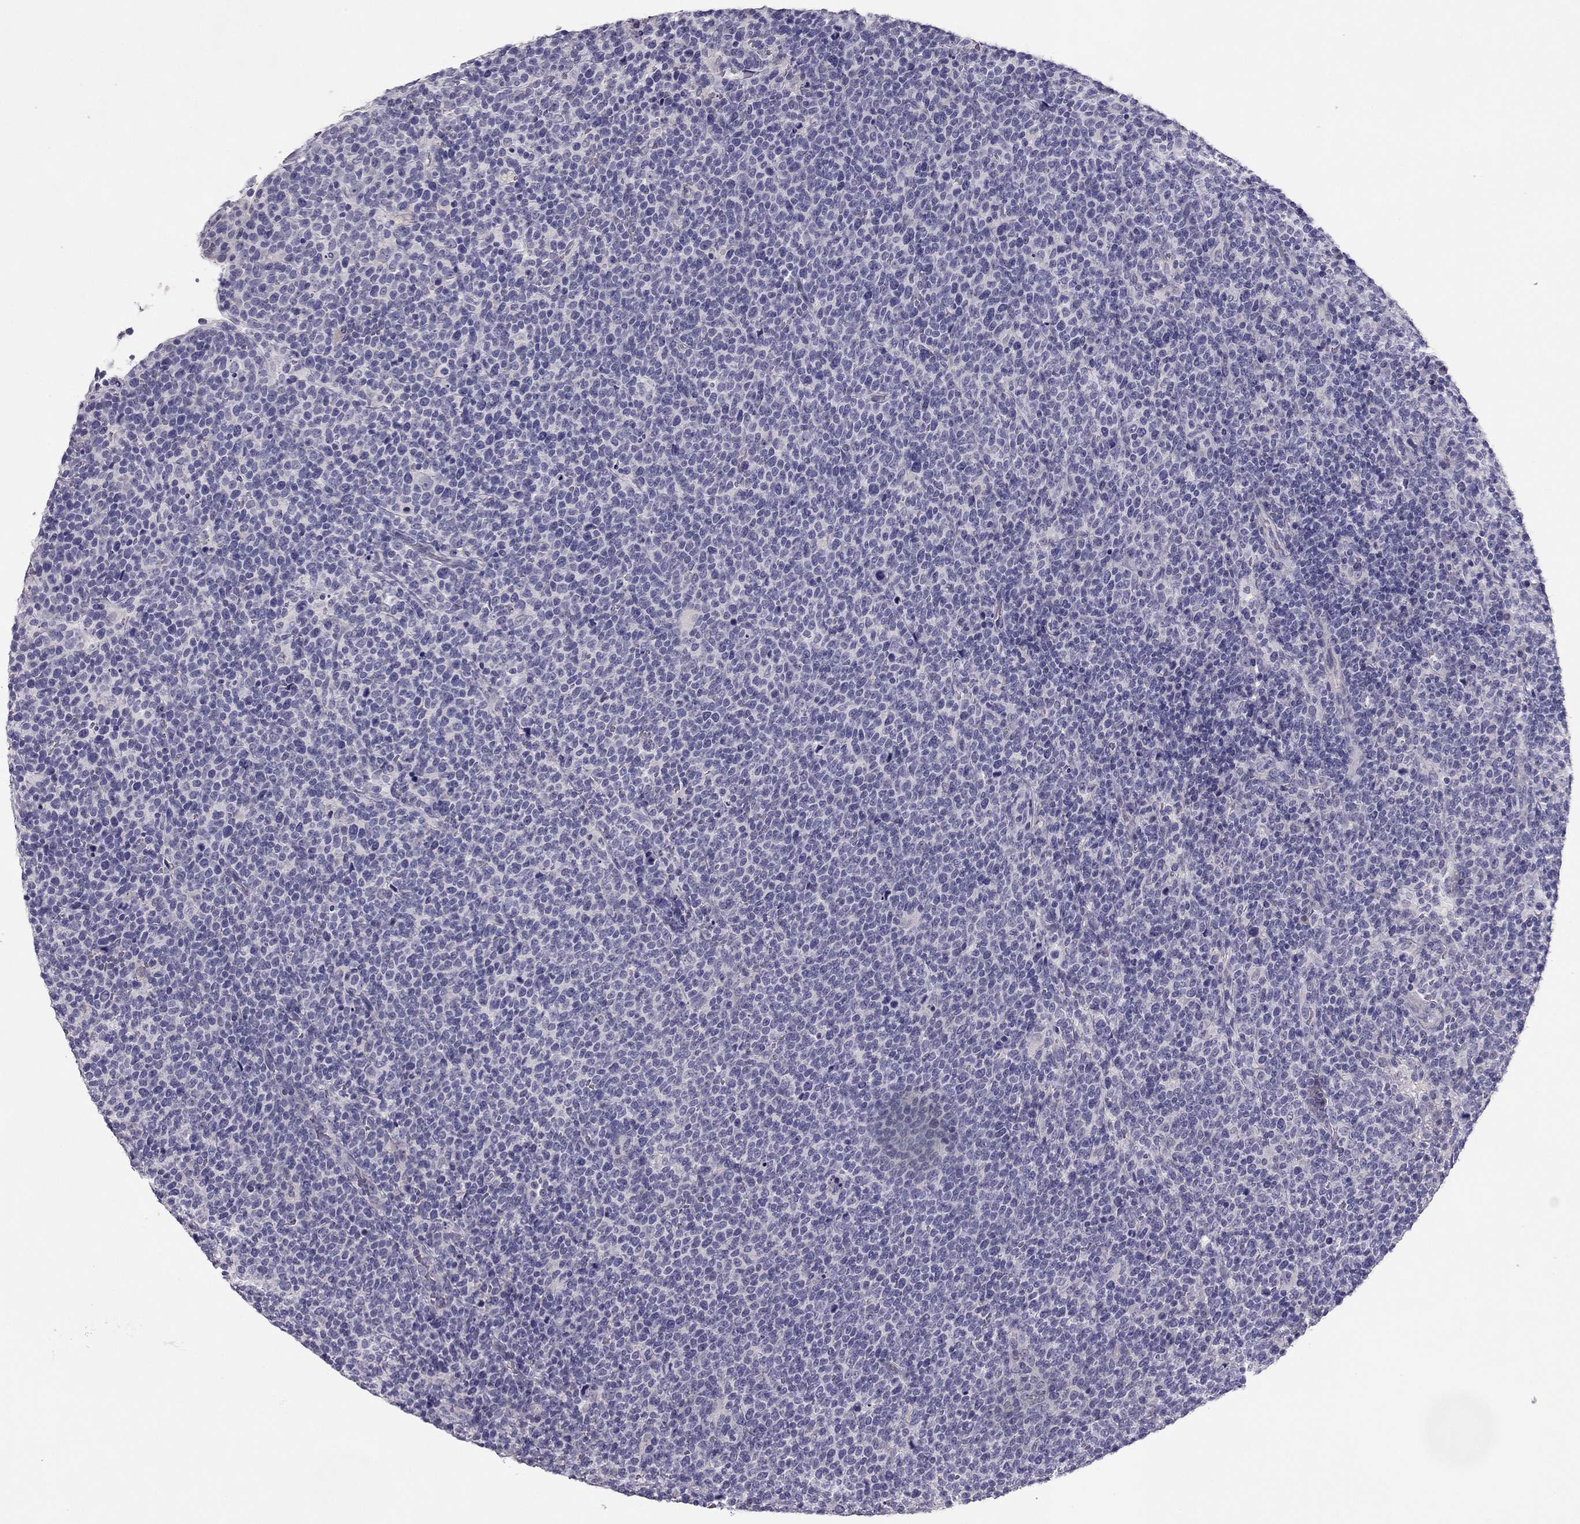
{"staining": {"intensity": "negative", "quantity": "none", "location": "none"}, "tissue": "lymphoma", "cell_type": "Tumor cells", "image_type": "cancer", "snomed": [{"axis": "morphology", "description": "Malignant lymphoma, non-Hodgkin's type, High grade"}, {"axis": "topography", "description": "Lymph node"}], "caption": "The image displays no significant staining in tumor cells of lymphoma. (Immunohistochemistry (ihc), brightfield microscopy, high magnification).", "gene": "RHO", "patient": {"sex": "male", "age": 61}}